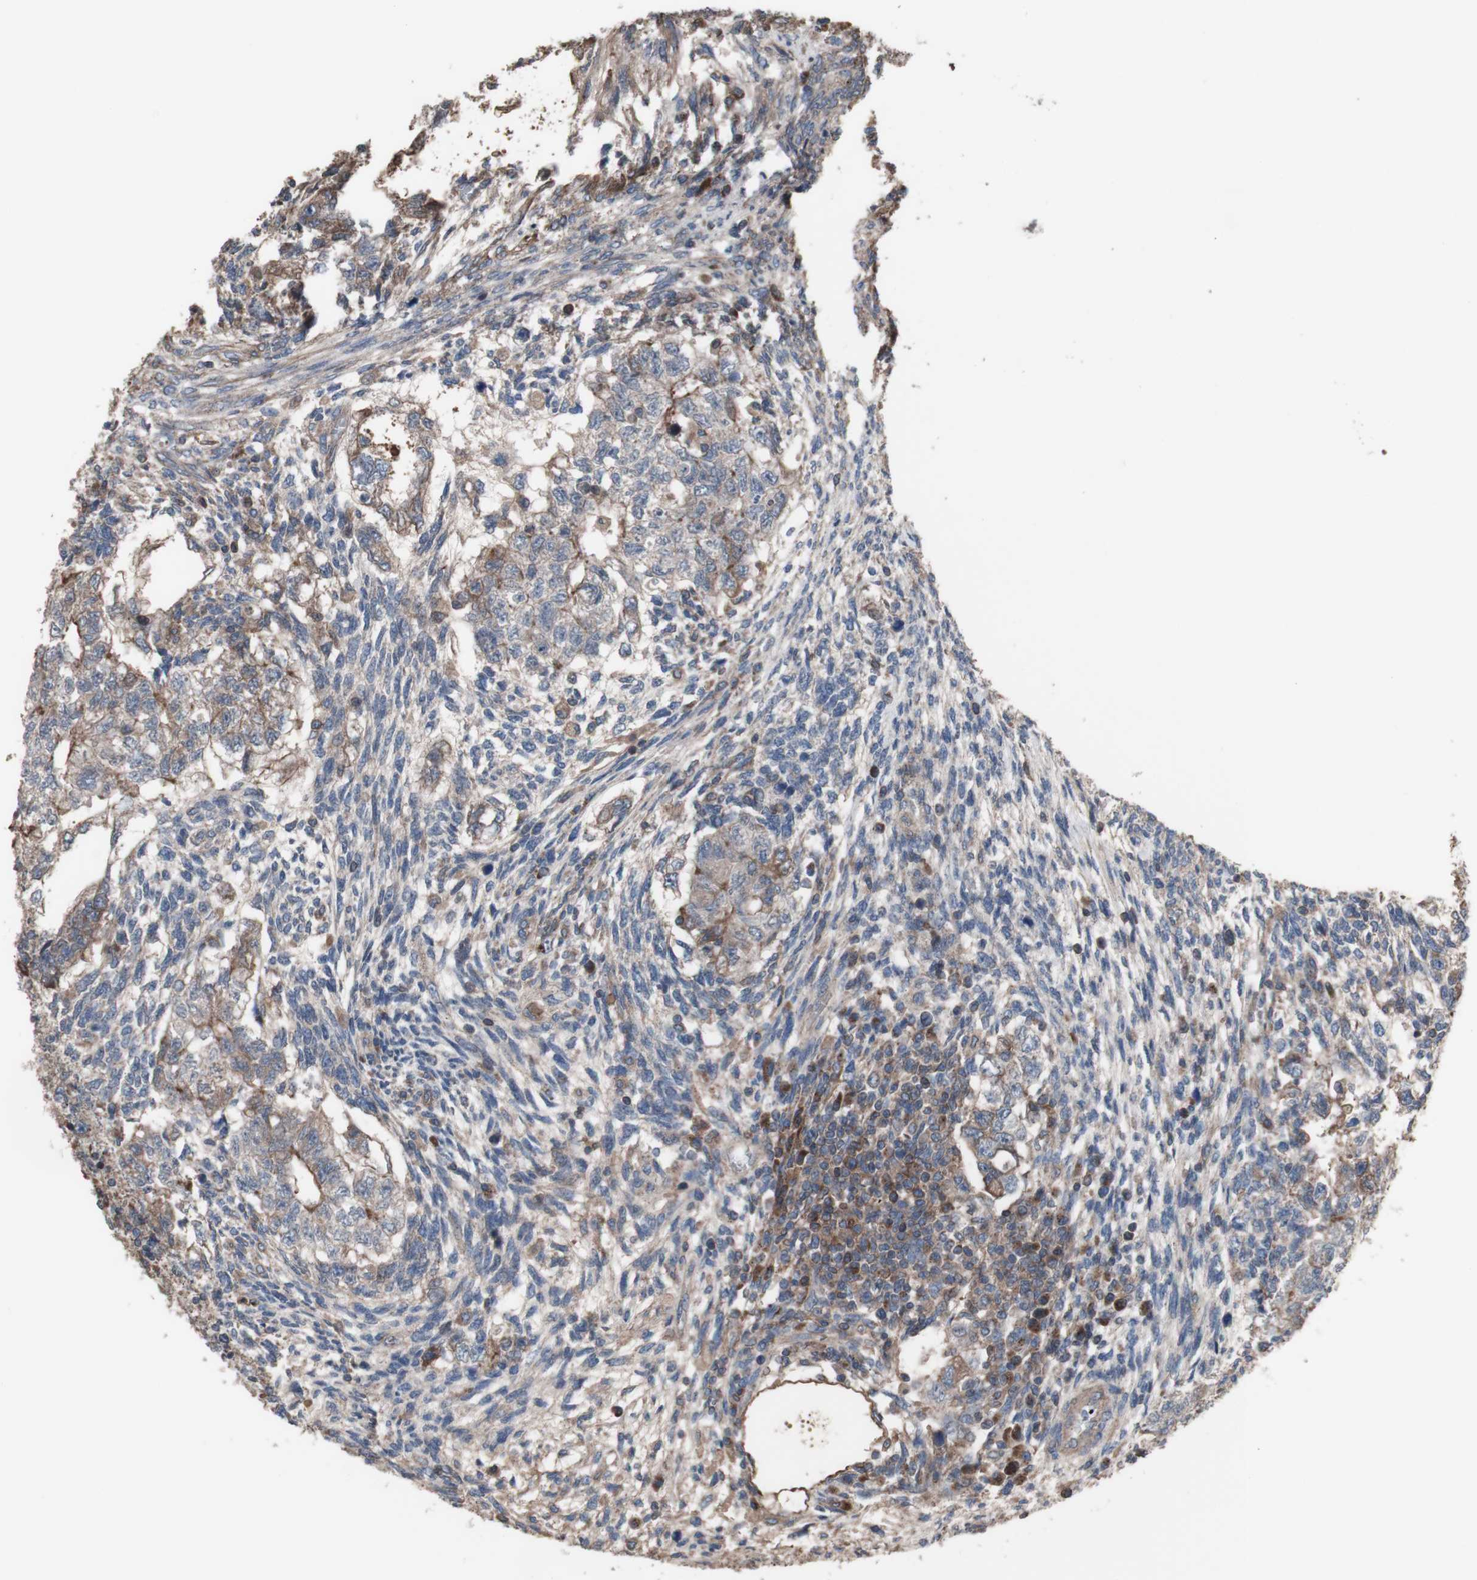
{"staining": {"intensity": "weak", "quantity": ">75%", "location": "cytoplasmic/membranous"}, "tissue": "testis cancer", "cell_type": "Tumor cells", "image_type": "cancer", "snomed": [{"axis": "morphology", "description": "Normal tissue, NOS"}, {"axis": "morphology", "description": "Carcinoma, Embryonal, NOS"}, {"axis": "topography", "description": "Testis"}], "caption": "Immunohistochemistry (IHC) of human testis cancer exhibits low levels of weak cytoplasmic/membranous expression in about >75% of tumor cells. (IHC, brightfield microscopy, high magnification).", "gene": "COPB1", "patient": {"sex": "male", "age": 36}}